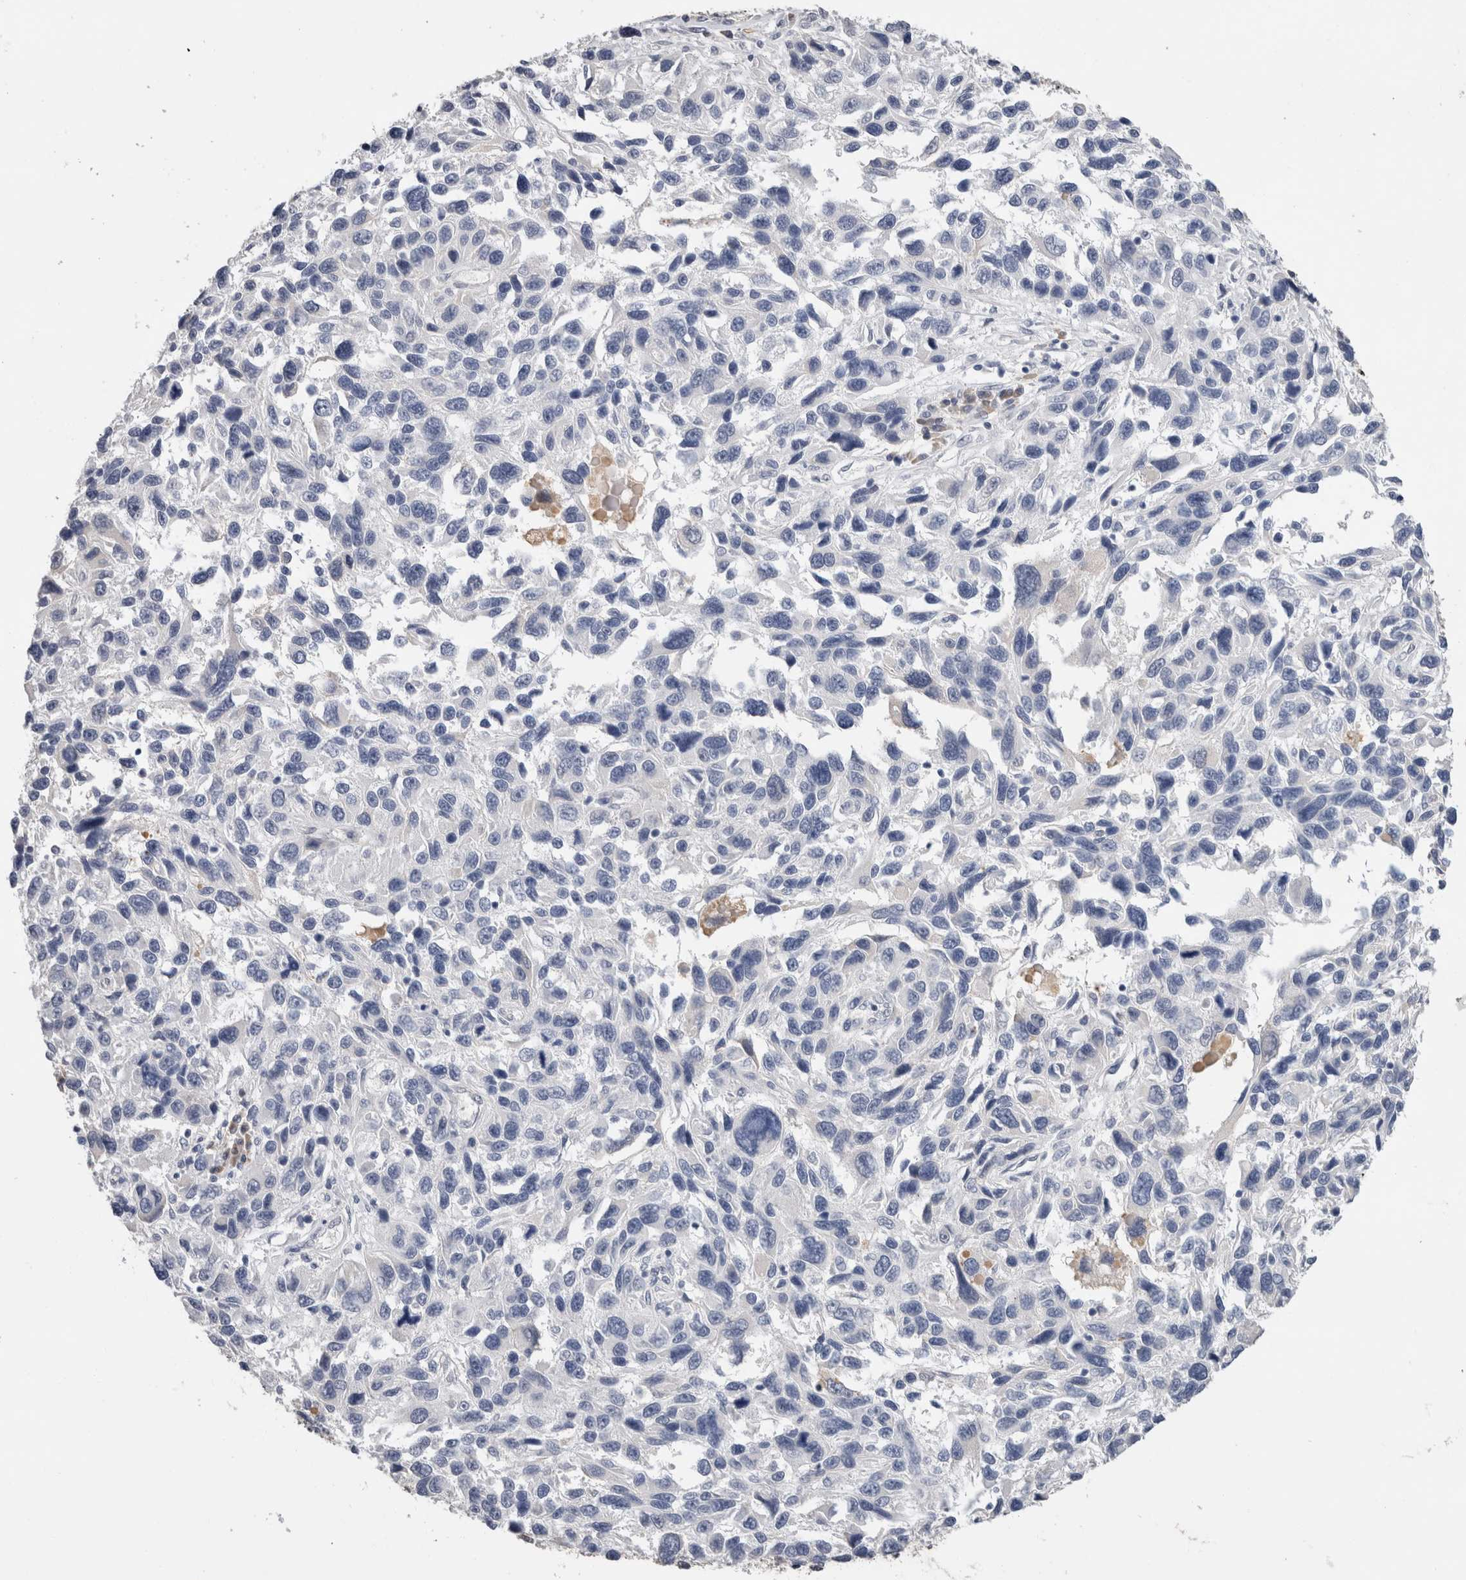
{"staining": {"intensity": "negative", "quantity": "none", "location": "none"}, "tissue": "melanoma", "cell_type": "Tumor cells", "image_type": "cancer", "snomed": [{"axis": "morphology", "description": "Malignant melanoma, NOS"}, {"axis": "topography", "description": "Skin"}], "caption": "Melanoma stained for a protein using immunohistochemistry displays no expression tumor cells.", "gene": "FABP4", "patient": {"sex": "male", "age": 53}}